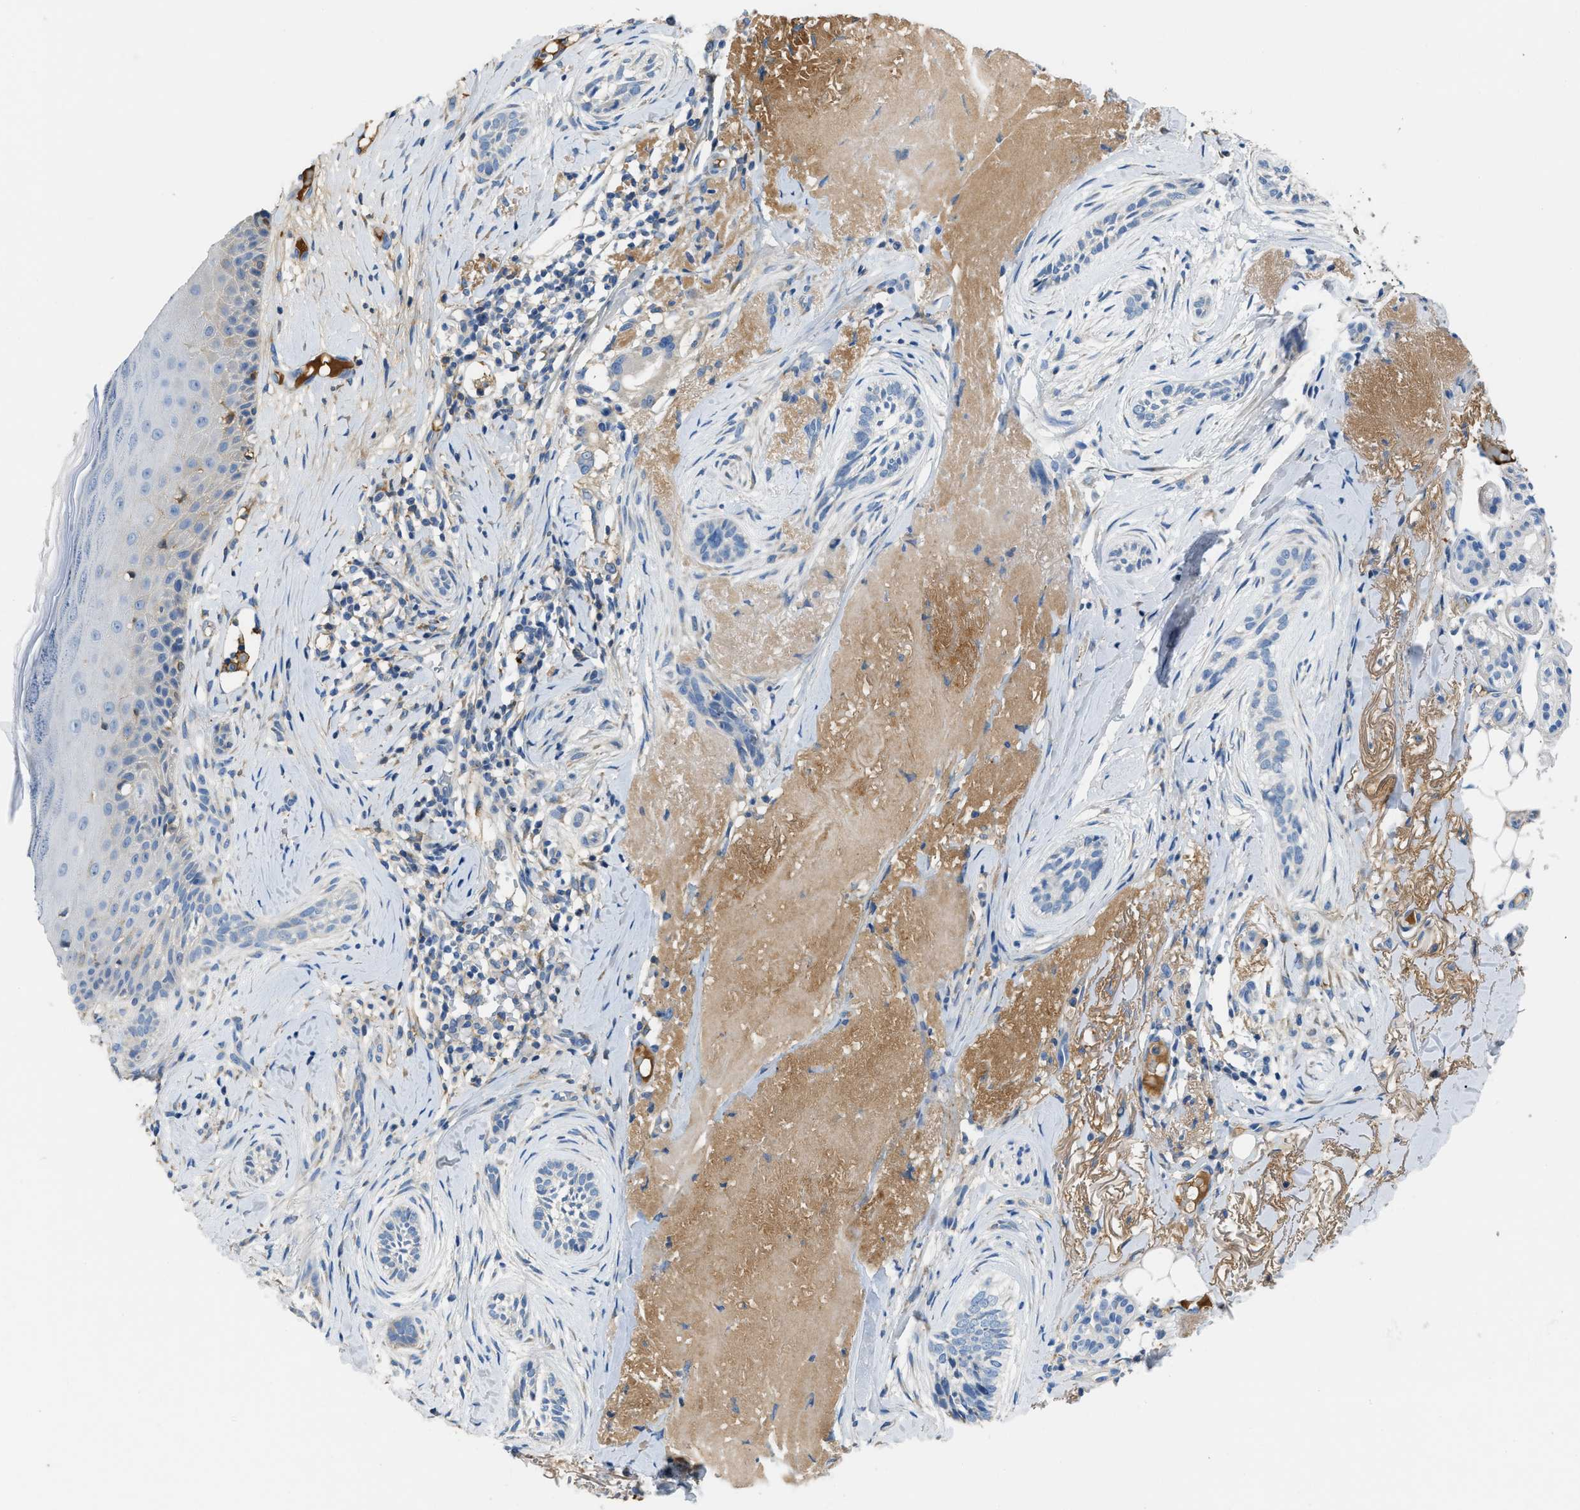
{"staining": {"intensity": "negative", "quantity": "none", "location": "none"}, "tissue": "skin cancer", "cell_type": "Tumor cells", "image_type": "cancer", "snomed": [{"axis": "morphology", "description": "Basal cell carcinoma"}, {"axis": "topography", "description": "Skin"}], "caption": "This is an immunohistochemistry micrograph of human skin basal cell carcinoma. There is no staining in tumor cells.", "gene": "C1S", "patient": {"sex": "female", "age": 88}}